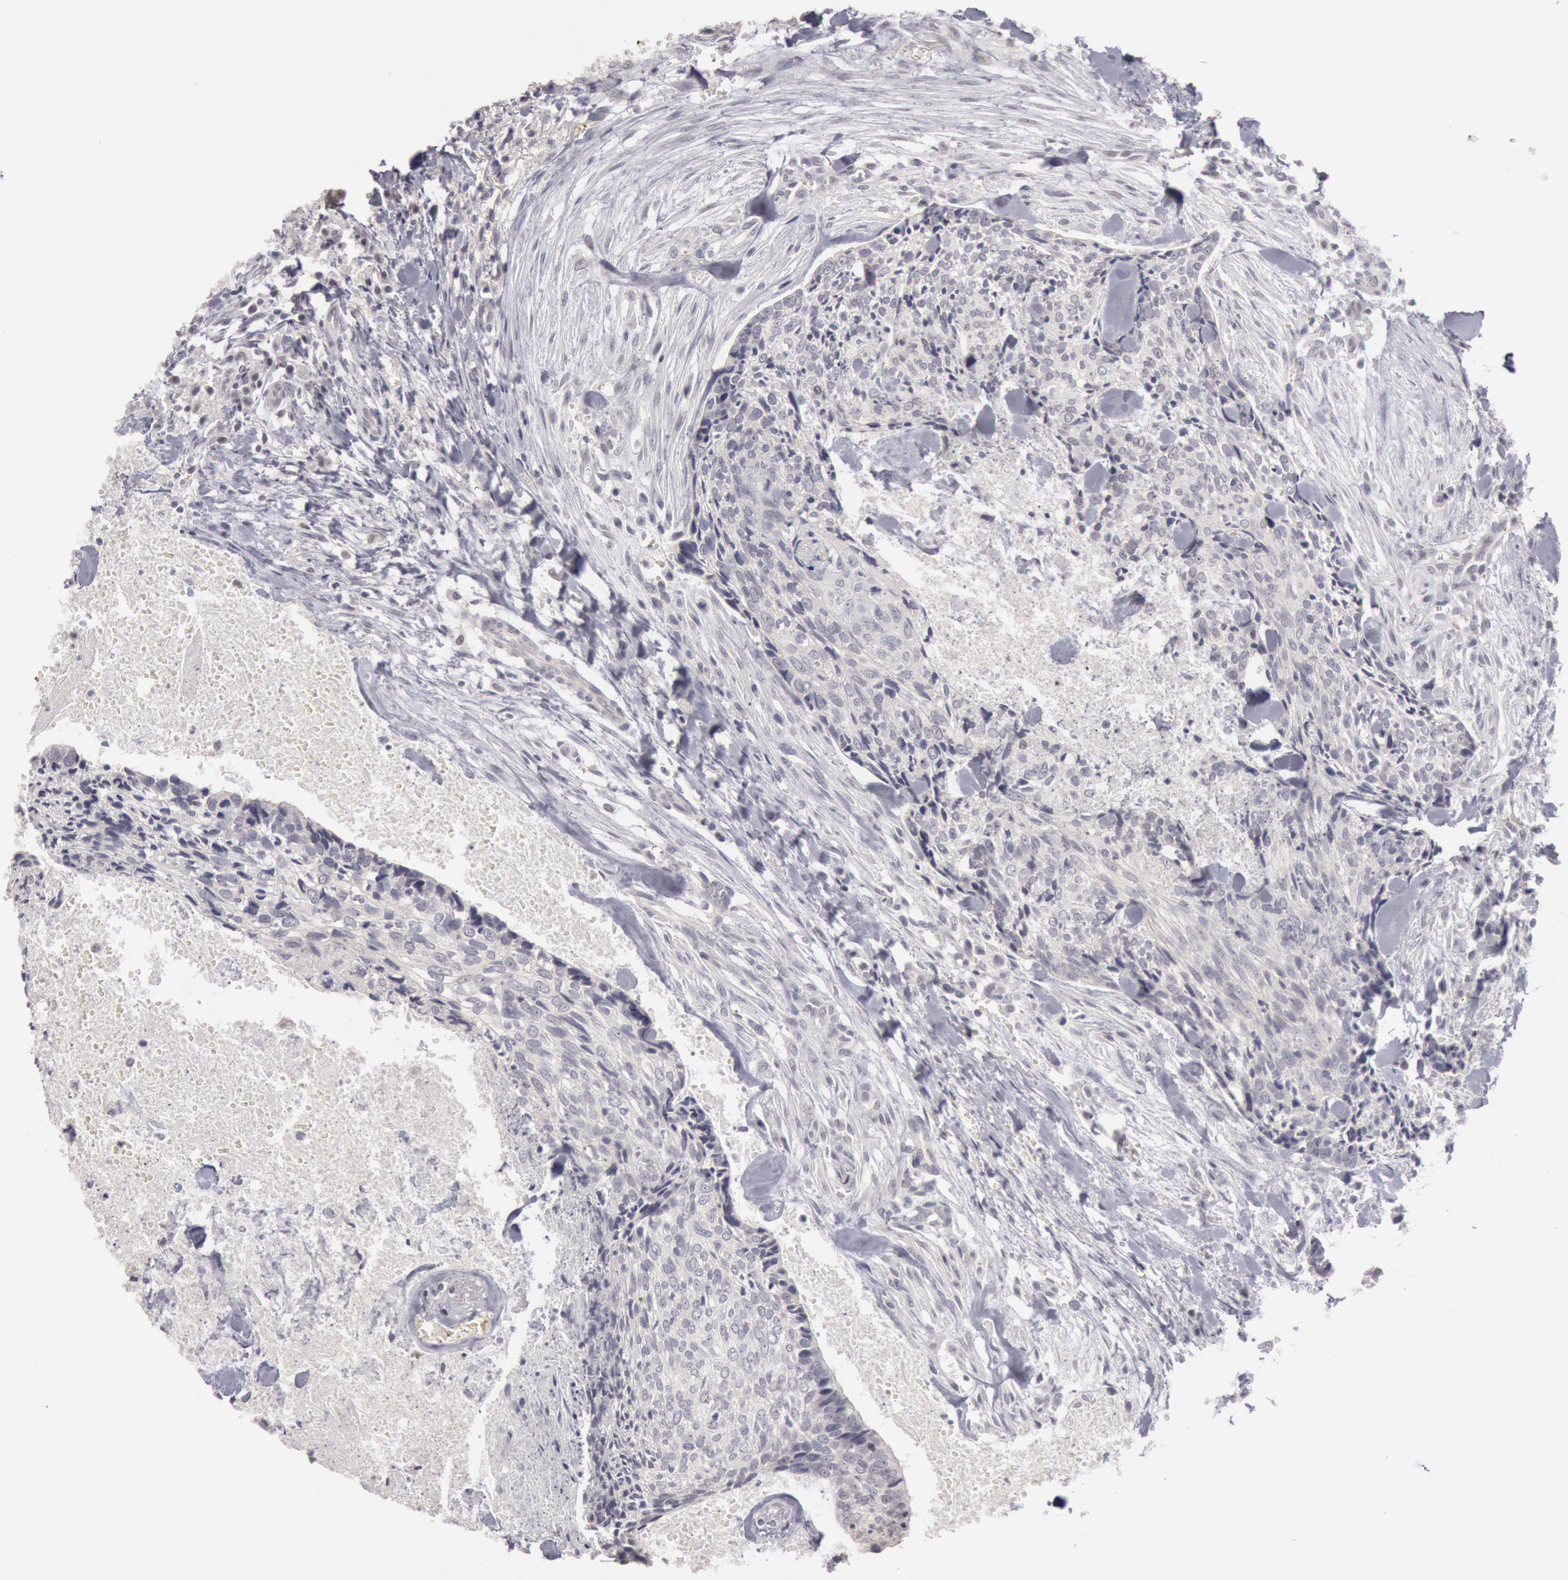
{"staining": {"intensity": "negative", "quantity": "none", "location": "none"}, "tissue": "head and neck cancer", "cell_type": "Tumor cells", "image_type": "cancer", "snomed": [{"axis": "morphology", "description": "Squamous cell carcinoma, NOS"}, {"axis": "topography", "description": "Salivary gland"}, {"axis": "topography", "description": "Head-Neck"}], "caption": "Immunohistochemistry photomicrograph of human head and neck cancer stained for a protein (brown), which reveals no positivity in tumor cells.", "gene": "RIMBP3C", "patient": {"sex": "male", "age": 70}}